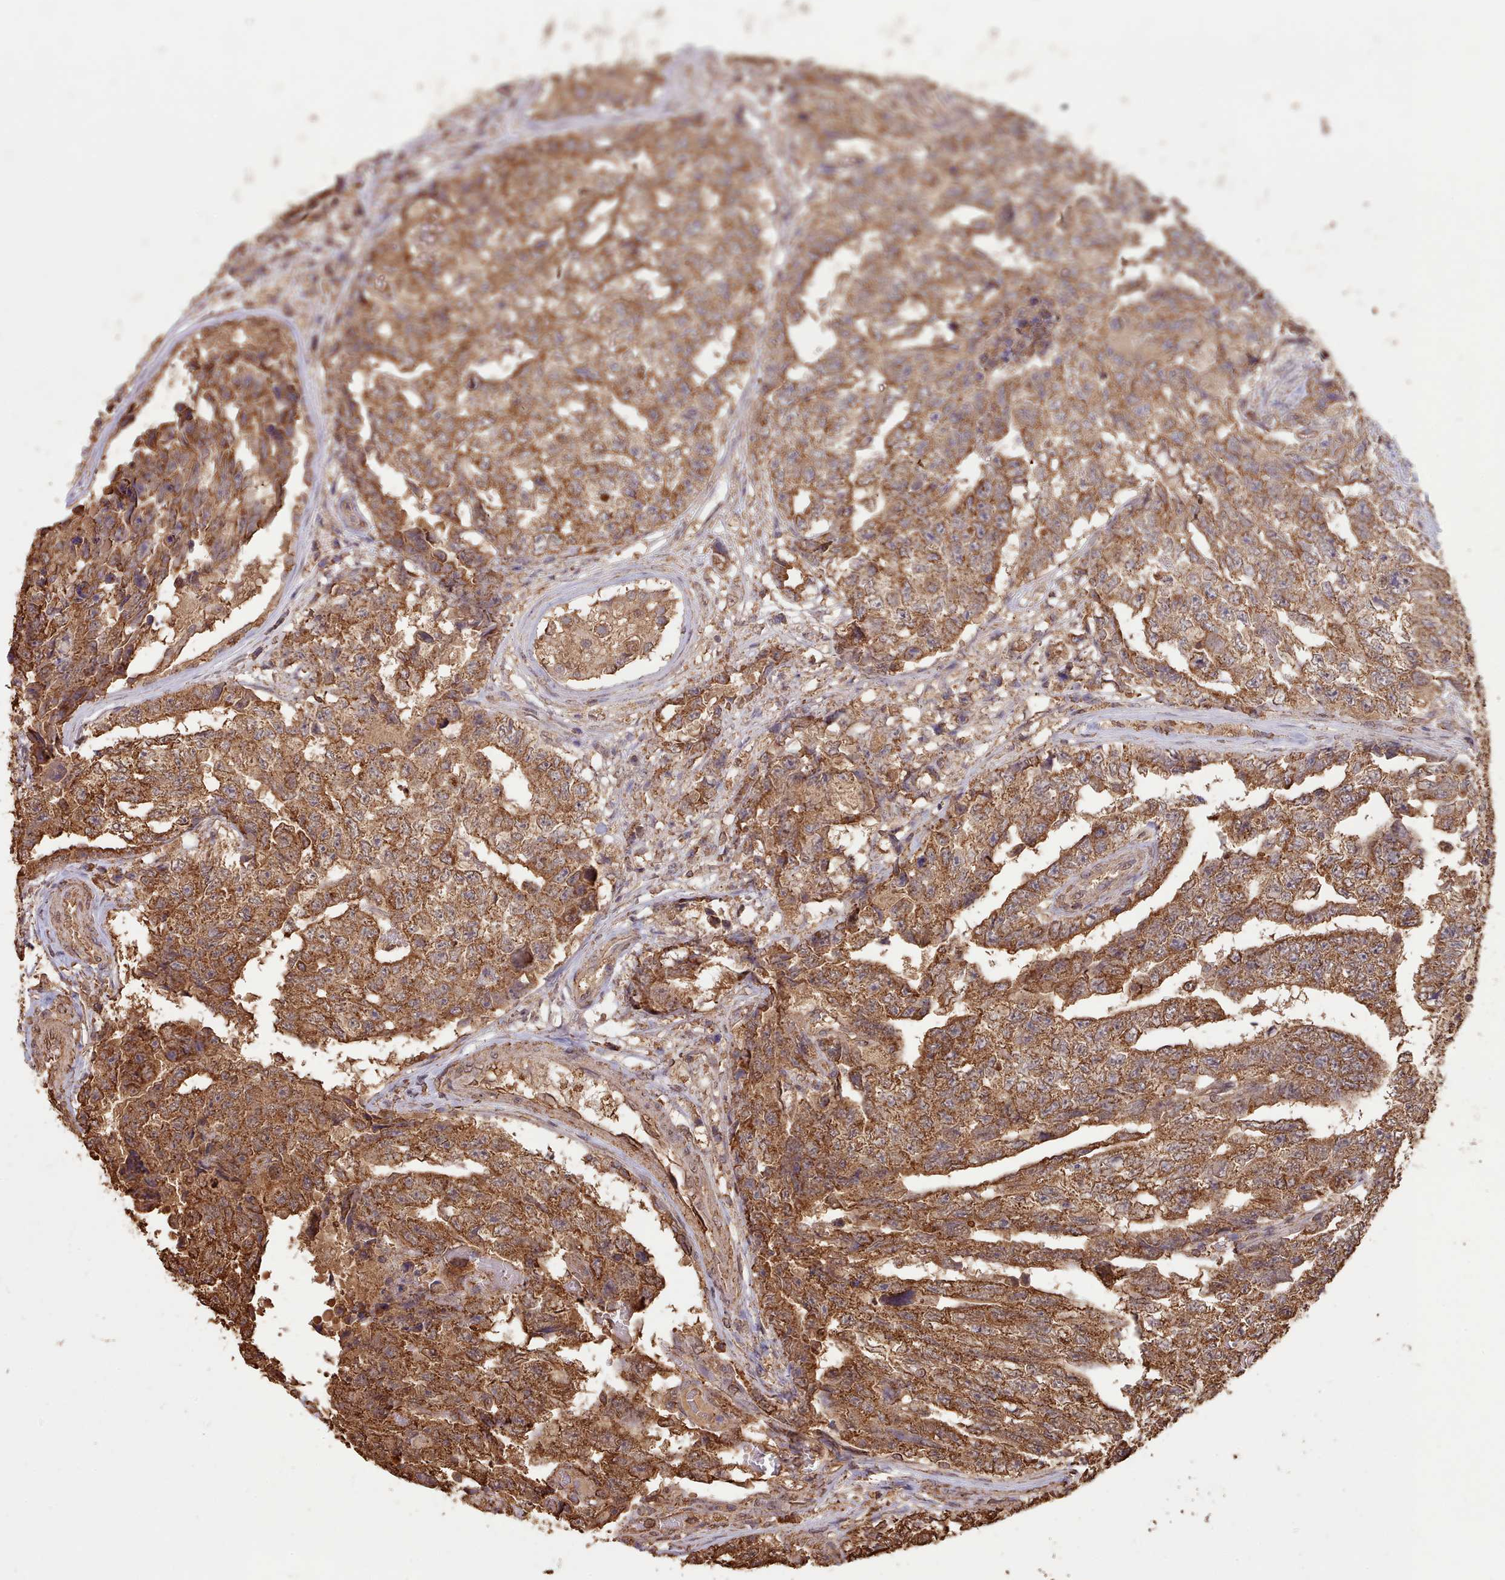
{"staining": {"intensity": "moderate", "quantity": ">75%", "location": "cytoplasmic/membranous"}, "tissue": "testis cancer", "cell_type": "Tumor cells", "image_type": "cancer", "snomed": [{"axis": "morphology", "description": "Carcinoma, Embryonal, NOS"}, {"axis": "topography", "description": "Testis"}], "caption": "Immunohistochemistry (IHC) histopathology image of testis embryonal carcinoma stained for a protein (brown), which displays medium levels of moderate cytoplasmic/membranous expression in about >75% of tumor cells.", "gene": "METRN", "patient": {"sex": "male", "age": 25}}